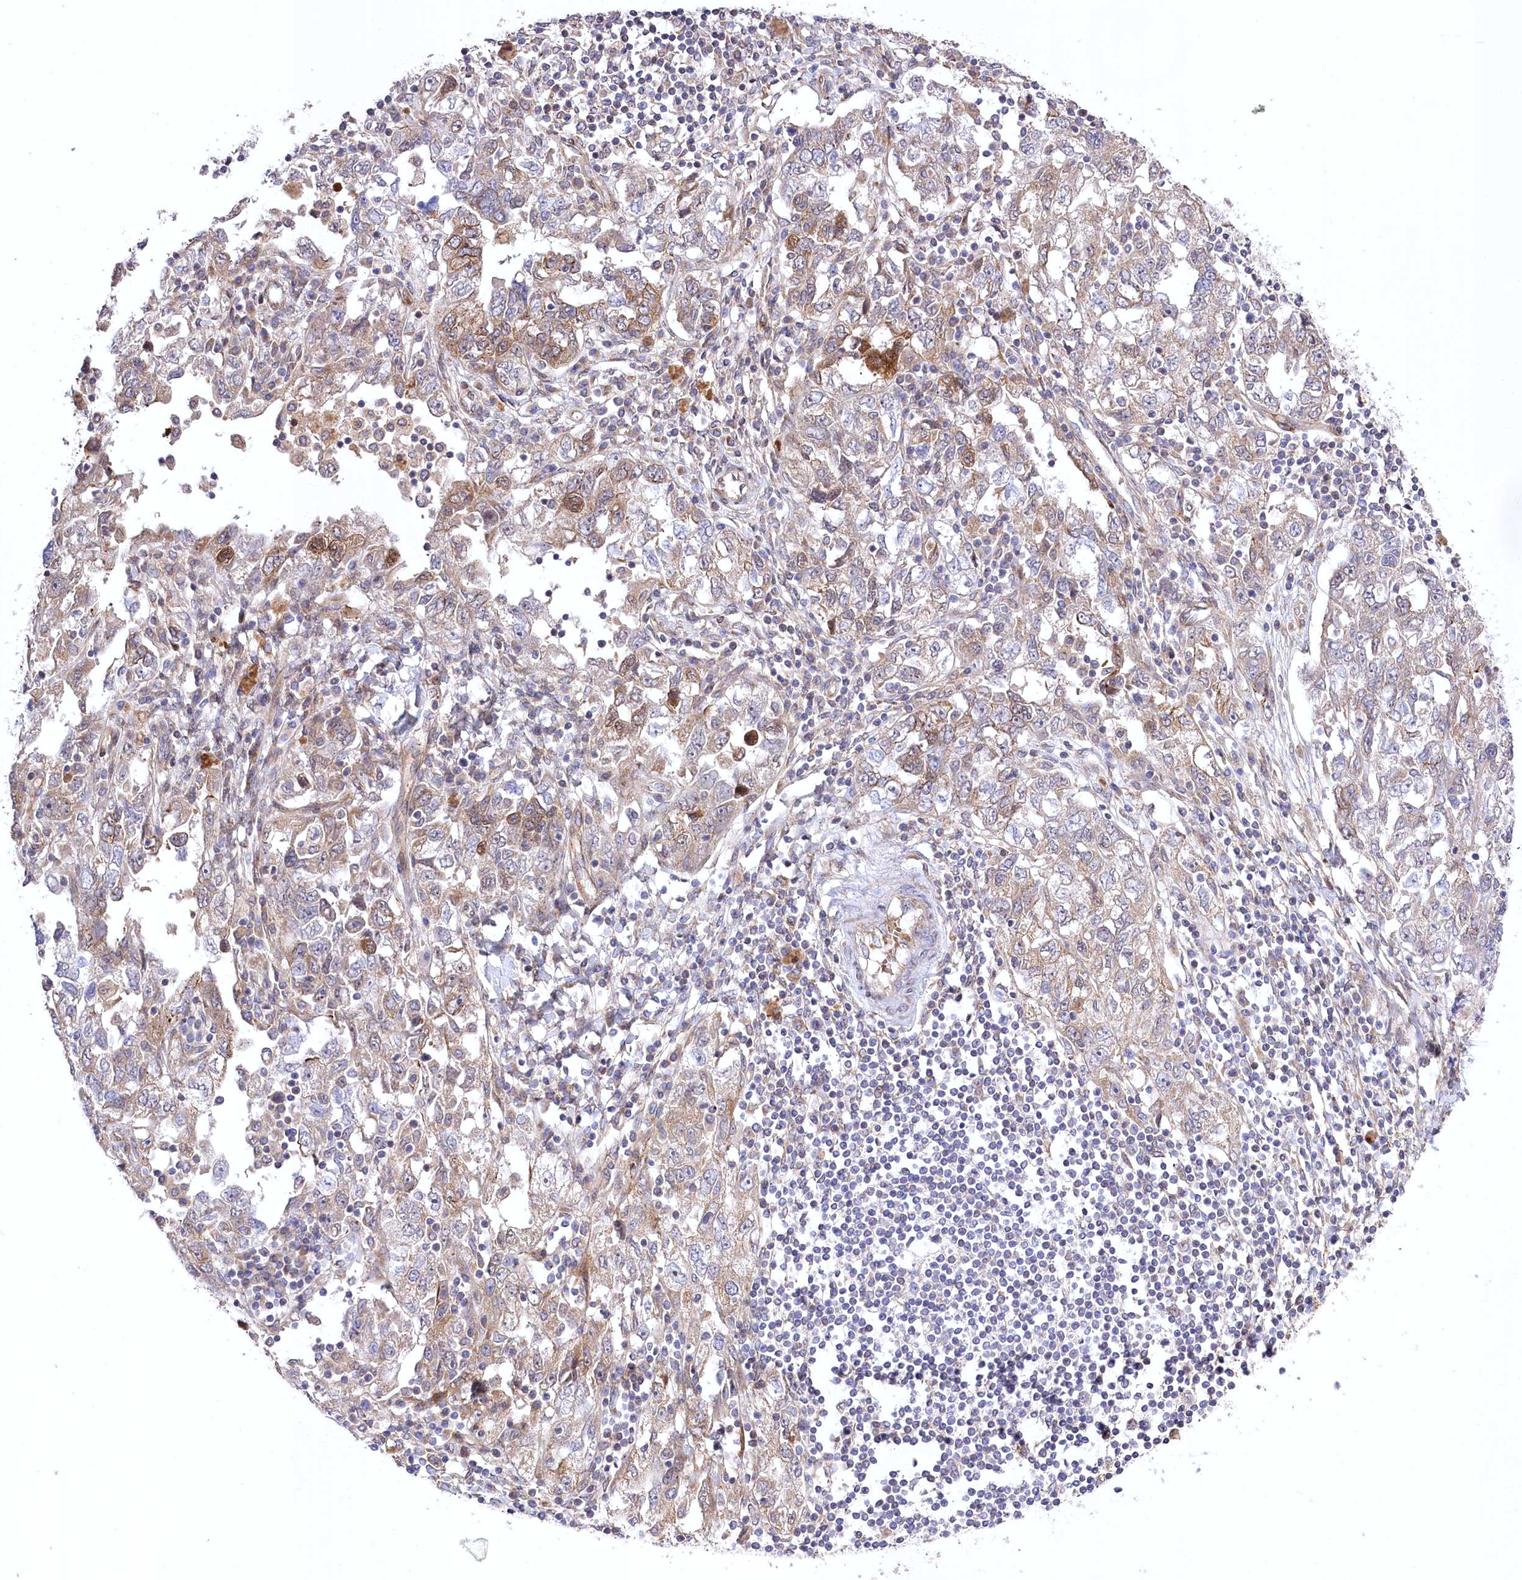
{"staining": {"intensity": "moderate", "quantity": "25%-75%", "location": "cytoplasmic/membranous"}, "tissue": "ovarian cancer", "cell_type": "Tumor cells", "image_type": "cancer", "snomed": [{"axis": "morphology", "description": "Carcinoma, NOS"}, {"axis": "morphology", "description": "Cystadenocarcinoma, serous, NOS"}, {"axis": "topography", "description": "Ovary"}], "caption": "Human ovarian serous cystadenocarcinoma stained with a brown dye displays moderate cytoplasmic/membranous positive positivity in approximately 25%-75% of tumor cells.", "gene": "TRUB1", "patient": {"sex": "female", "age": 69}}